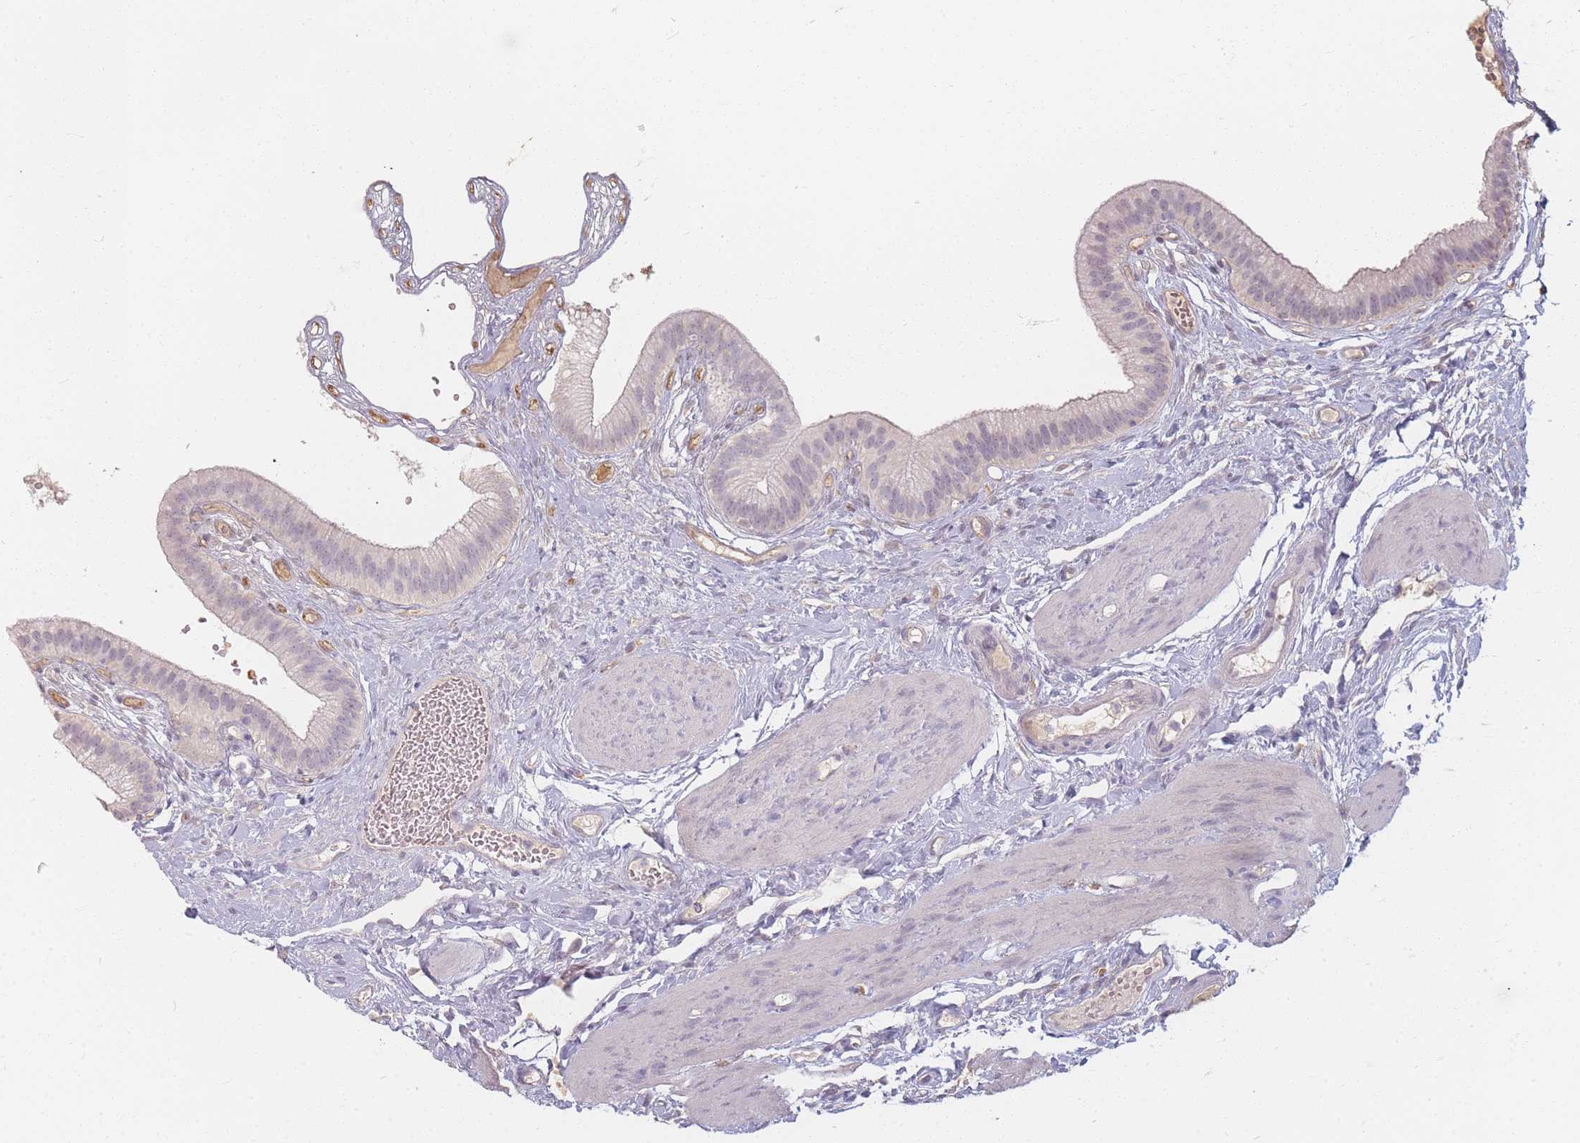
{"staining": {"intensity": "weak", "quantity": "<25%", "location": "nuclear"}, "tissue": "gallbladder", "cell_type": "Glandular cells", "image_type": "normal", "snomed": [{"axis": "morphology", "description": "Normal tissue, NOS"}, {"axis": "topography", "description": "Gallbladder"}], "caption": "This photomicrograph is of normal gallbladder stained with immunohistochemistry (IHC) to label a protein in brown with the nuclei are counter-stained blue. There is no expression in glandular cells. (Immunohistochemistry (ihc), brightfield microscopy, high magnification).", "gene": "RFTN1", "patient": {"sex": "female", "age": 54}}